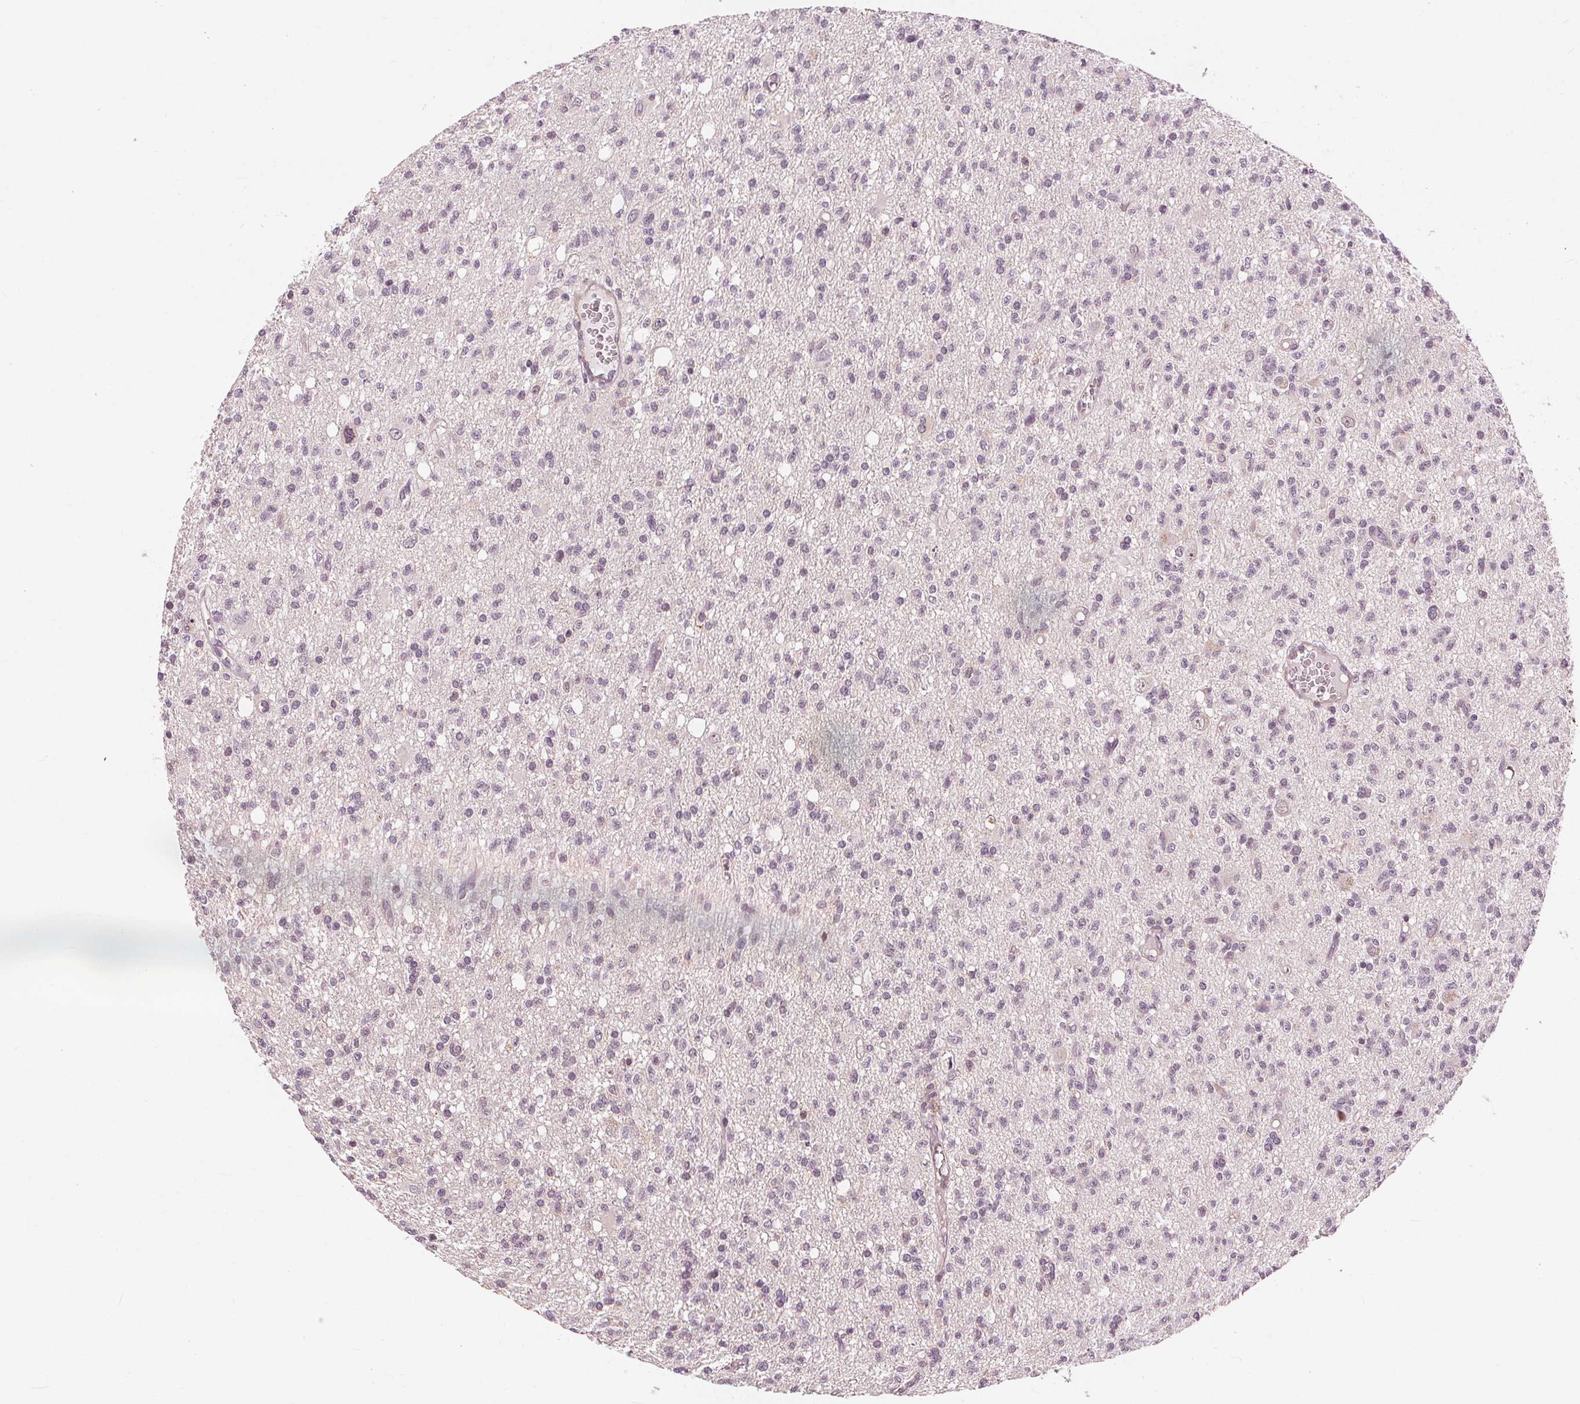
{"staining": {"intensity": "negative", "quantity": "none", "location": "none"}, "tissue": "glioma", "cell_type": "Tumor cells", "image_type": "cancer", "snomed": [{"axis": "morphology", "description": "Glioma, malignant, Low grade"}, {"axis": "topography", "description": "Brain"}], "caption": "Immunohistochemistry of malignant low-grade glioma demonstrates no expression in tumor cells.", "gene": "SLC34A1", "patient": {"sex": "male", "age": 64}}